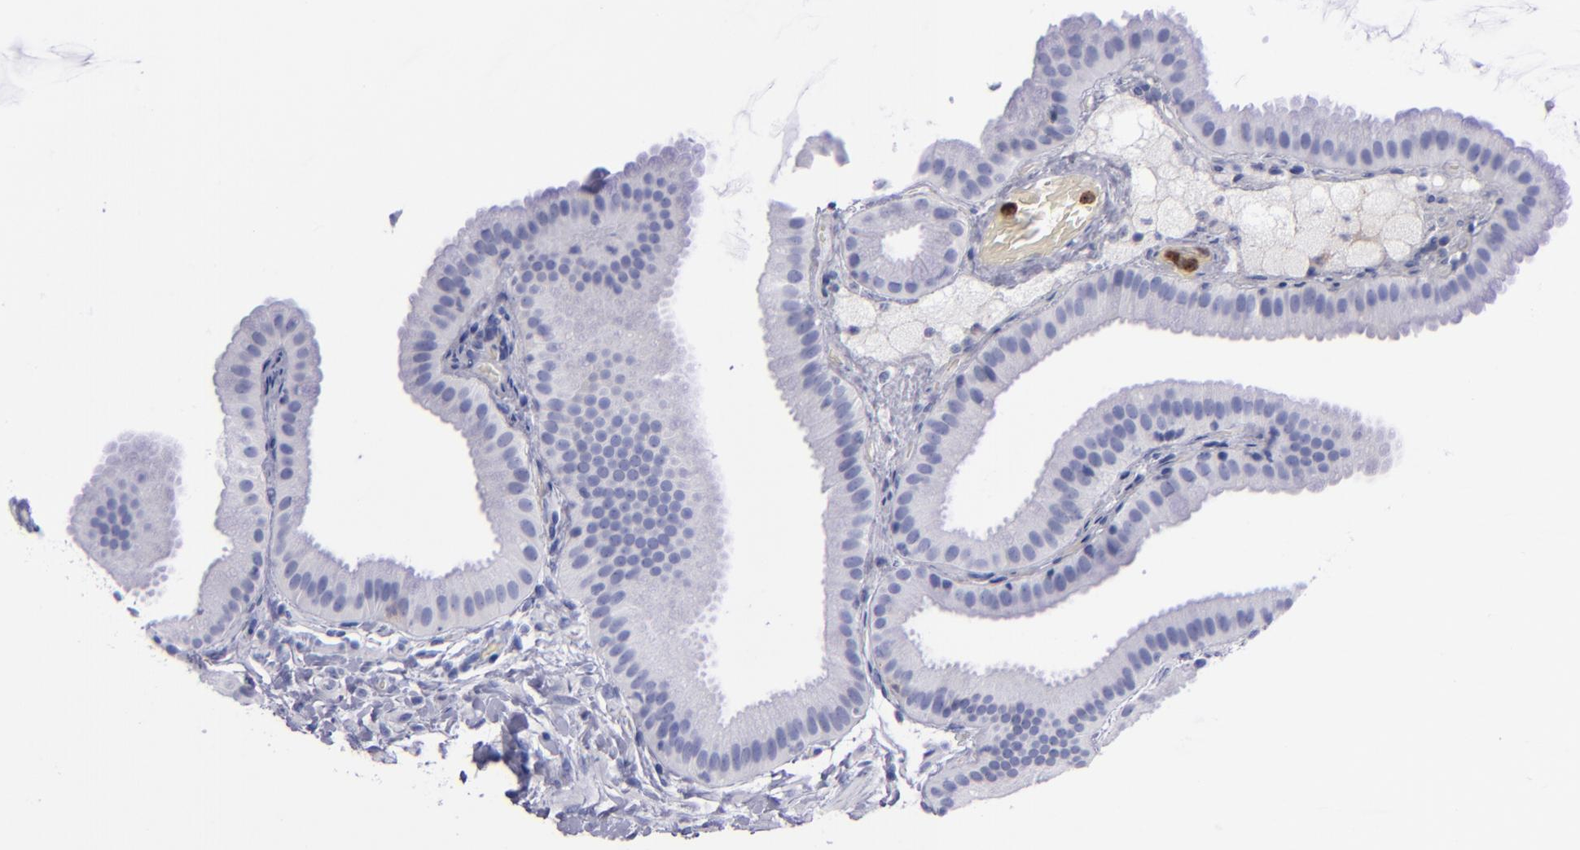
{"staining": {"intensity": "negative", "quantity": "none", "location": "none"}, "tissue": "gallbladder", "cell_type": "Glandular cells", "image_type": "normal", "snomed": [{"axis": "morphology", "description": "Normal tissue, NOS"}, {"axis": "topography", "description": "Gallbladder"}], "caption": "Image shows no protein positivity in glandular cells of unremarkable gallbladder.", "gene": "CR1", "patient": {"sex": "female", "age": 63}}